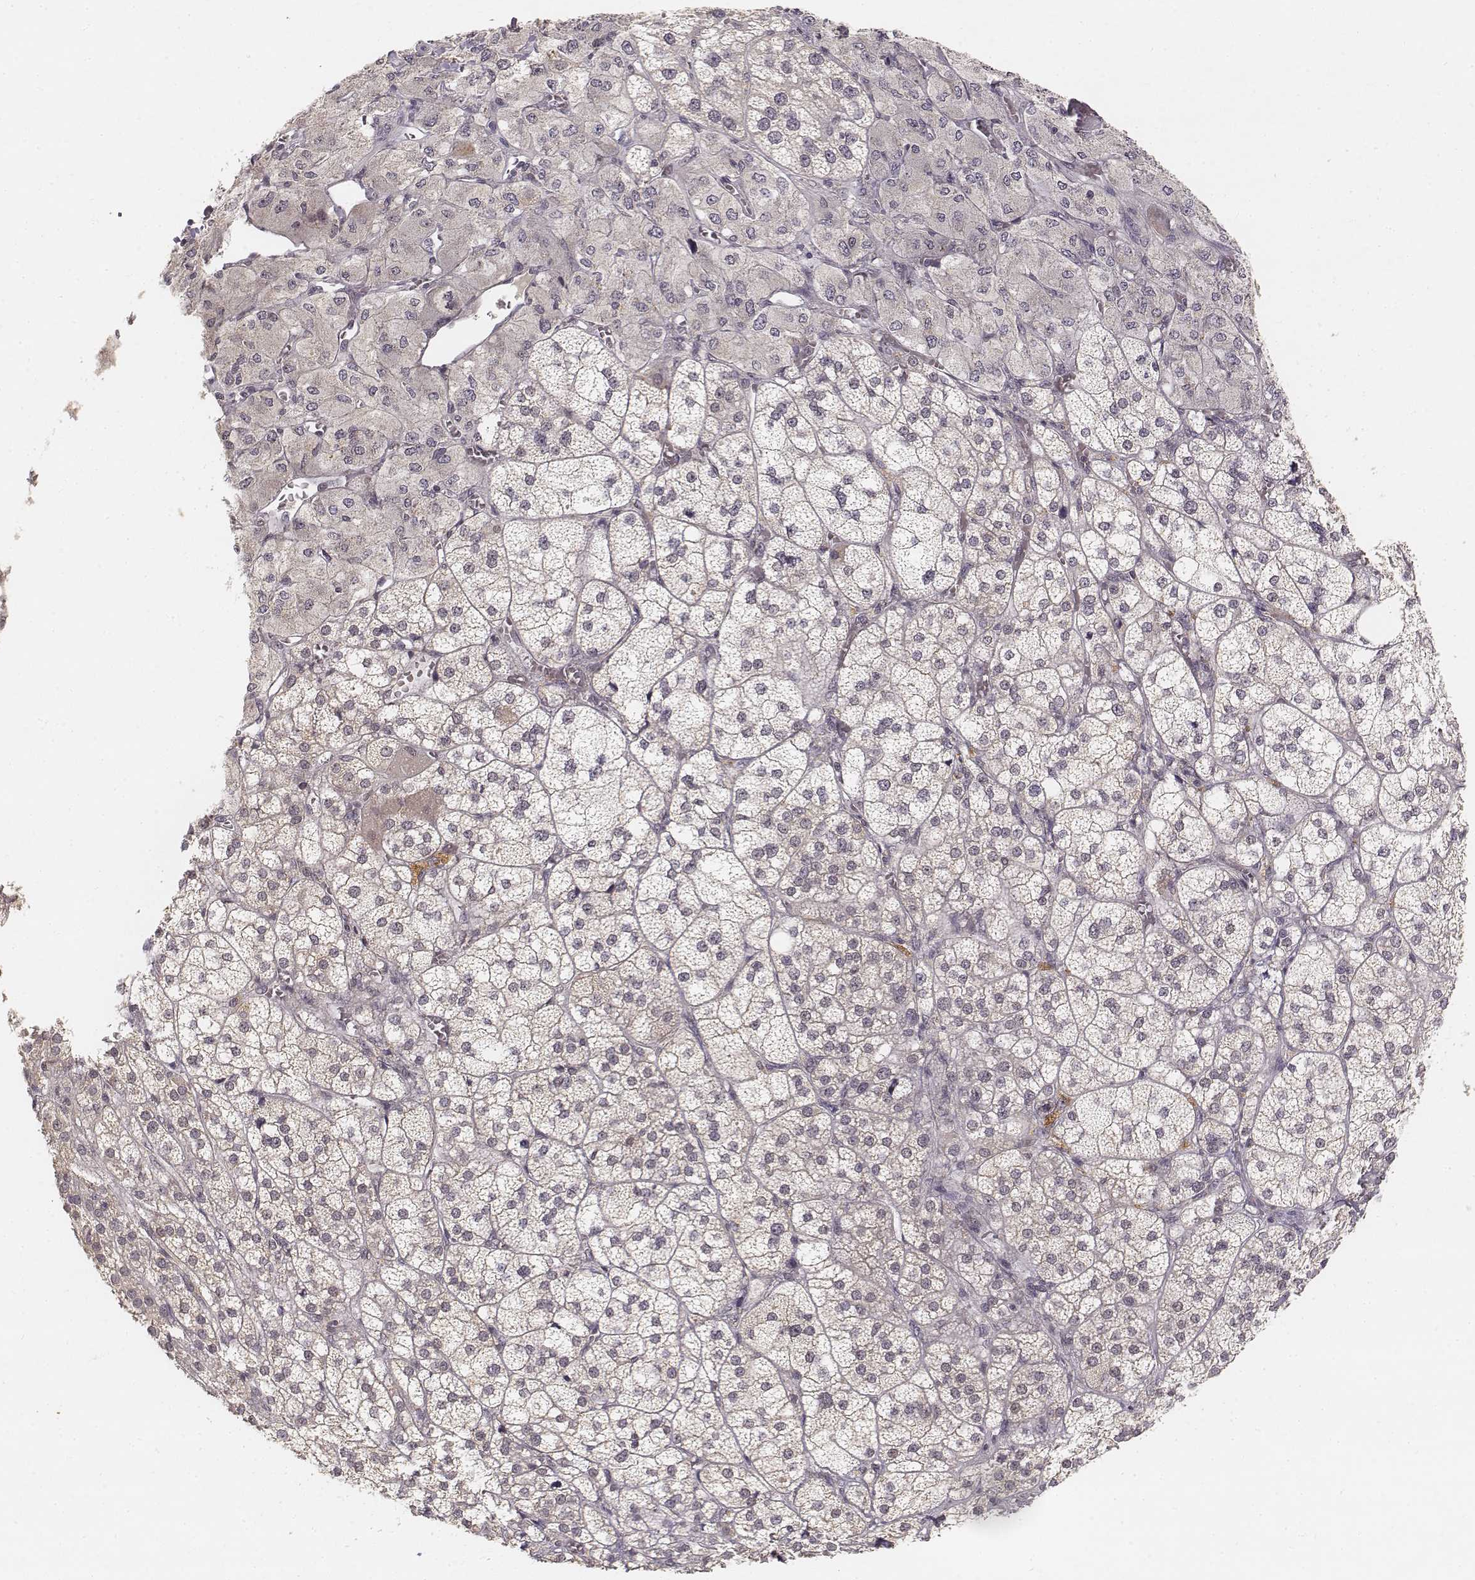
{"staining": {"intensity": "negative", "quantity": "none", "location": "none"}, "tissue": "adrenal gland", "cell_type": "Glandular cells", "image_type": "normal", "snomed": [{"axis": "morphology", "description": "Normal tissue, NOS"}, {"axis": "topography", "description": "Adrenal gland"}], "caption": "Adrenal gland was stained to show a protein in brown. There is no significant staining in glandular cells. (DAB IHC visualized using brightfield microscopy, high magnification).", "gene": "FANCD2", "patient": {"sex": "female", "age": 60}}